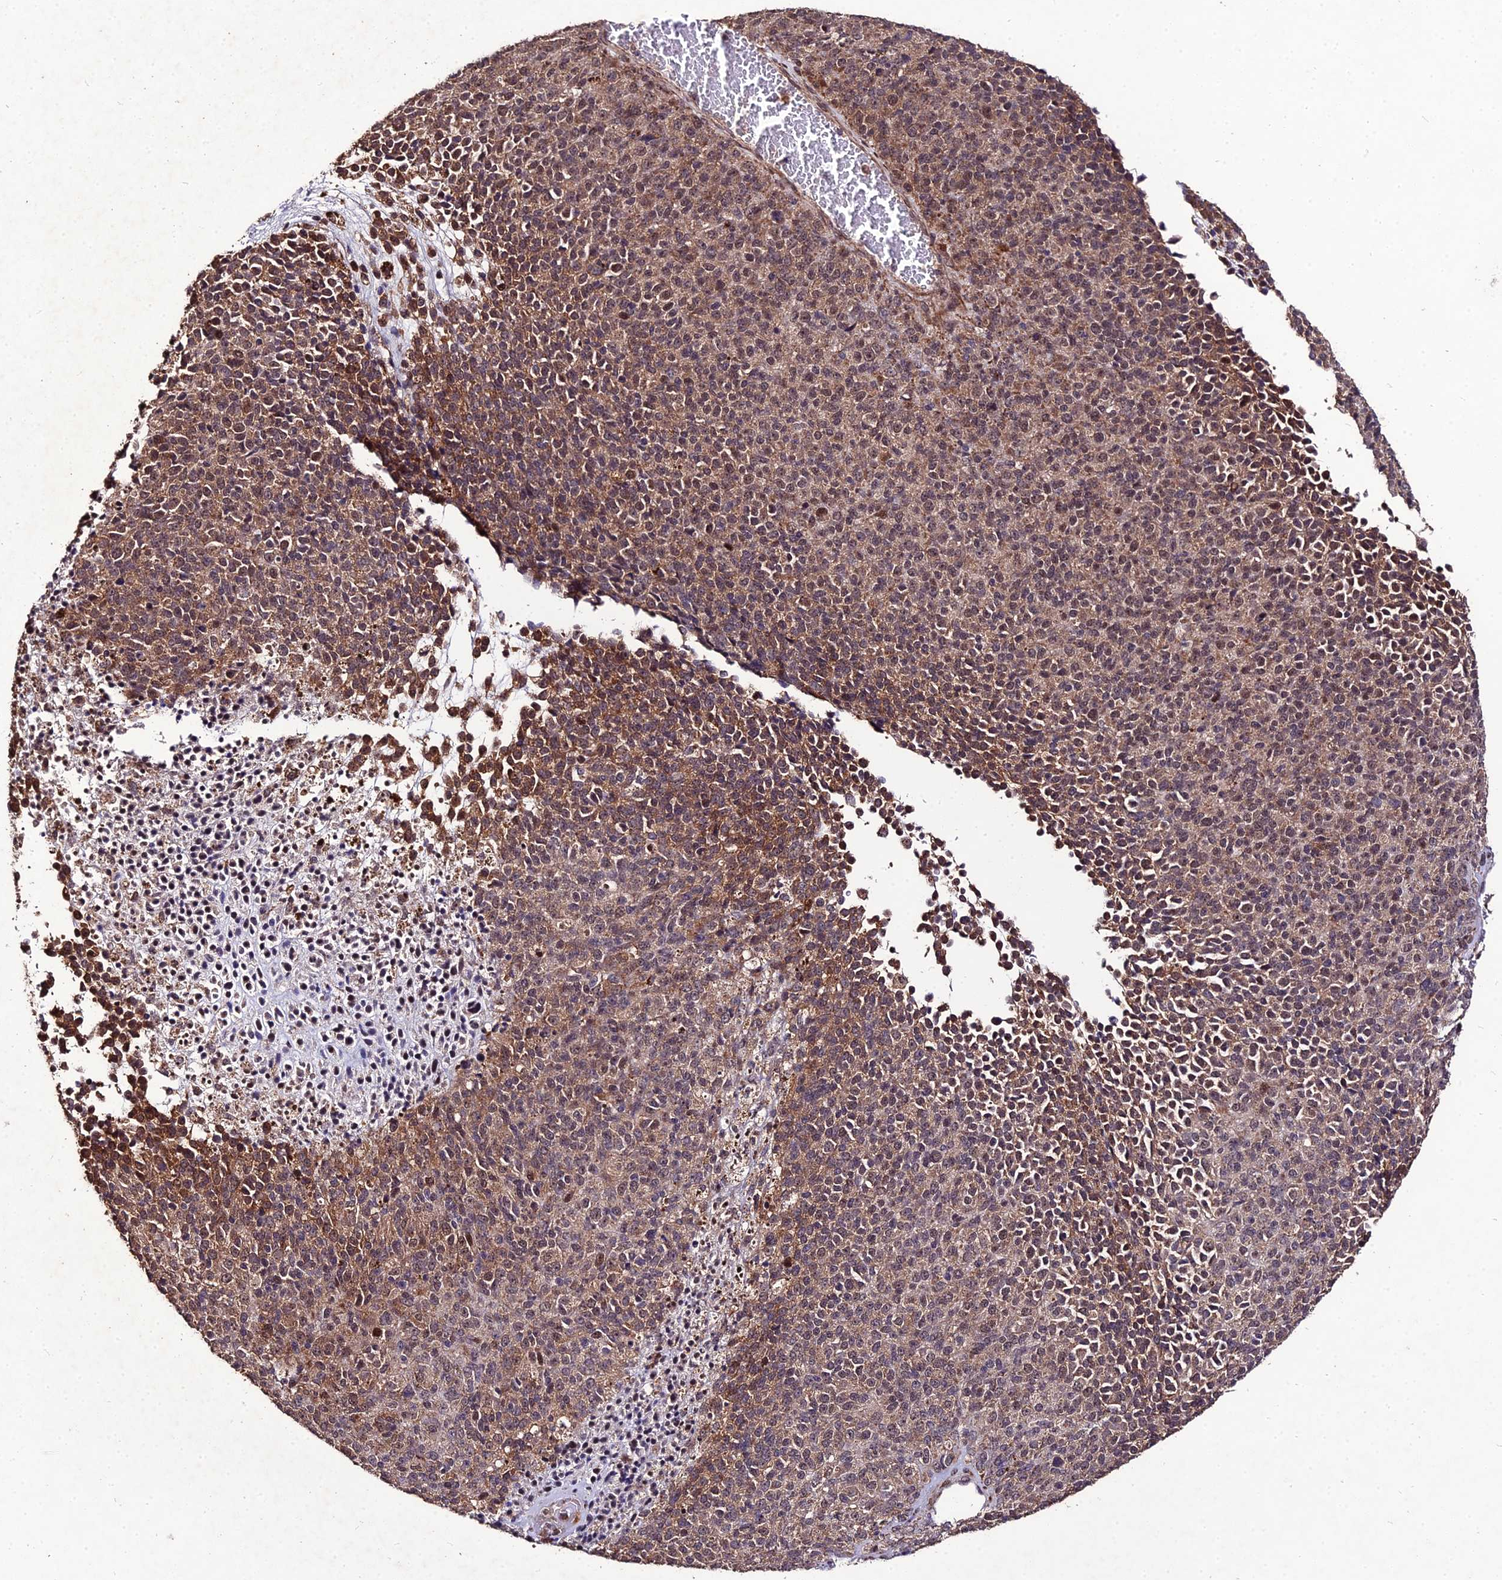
{"staining": {"intensity": "moderate", "quantity": ">75%", "location": "cytoplasmic/membranous,nuclear"}, "tissue": "melanoma", "cell_type": "Tumor cells", "image_type": "cancer", "snomed": [{"axis": "morphology", "description": "Malignant melanoma, Metastatic site"}, {"axis": "topography", "description": "Brain"}], "caption": "Moderate cytoplasmic/membranous and nuclear protein expression is identified in about >75% of tumor cells in melanoma. The staining was performed using DAB, with brown indicating positive protein expression. Nuclei are stained blue with hematoxylin.", "gene": "ZNF766", "patient": {"sex": "female", "age": 56}}